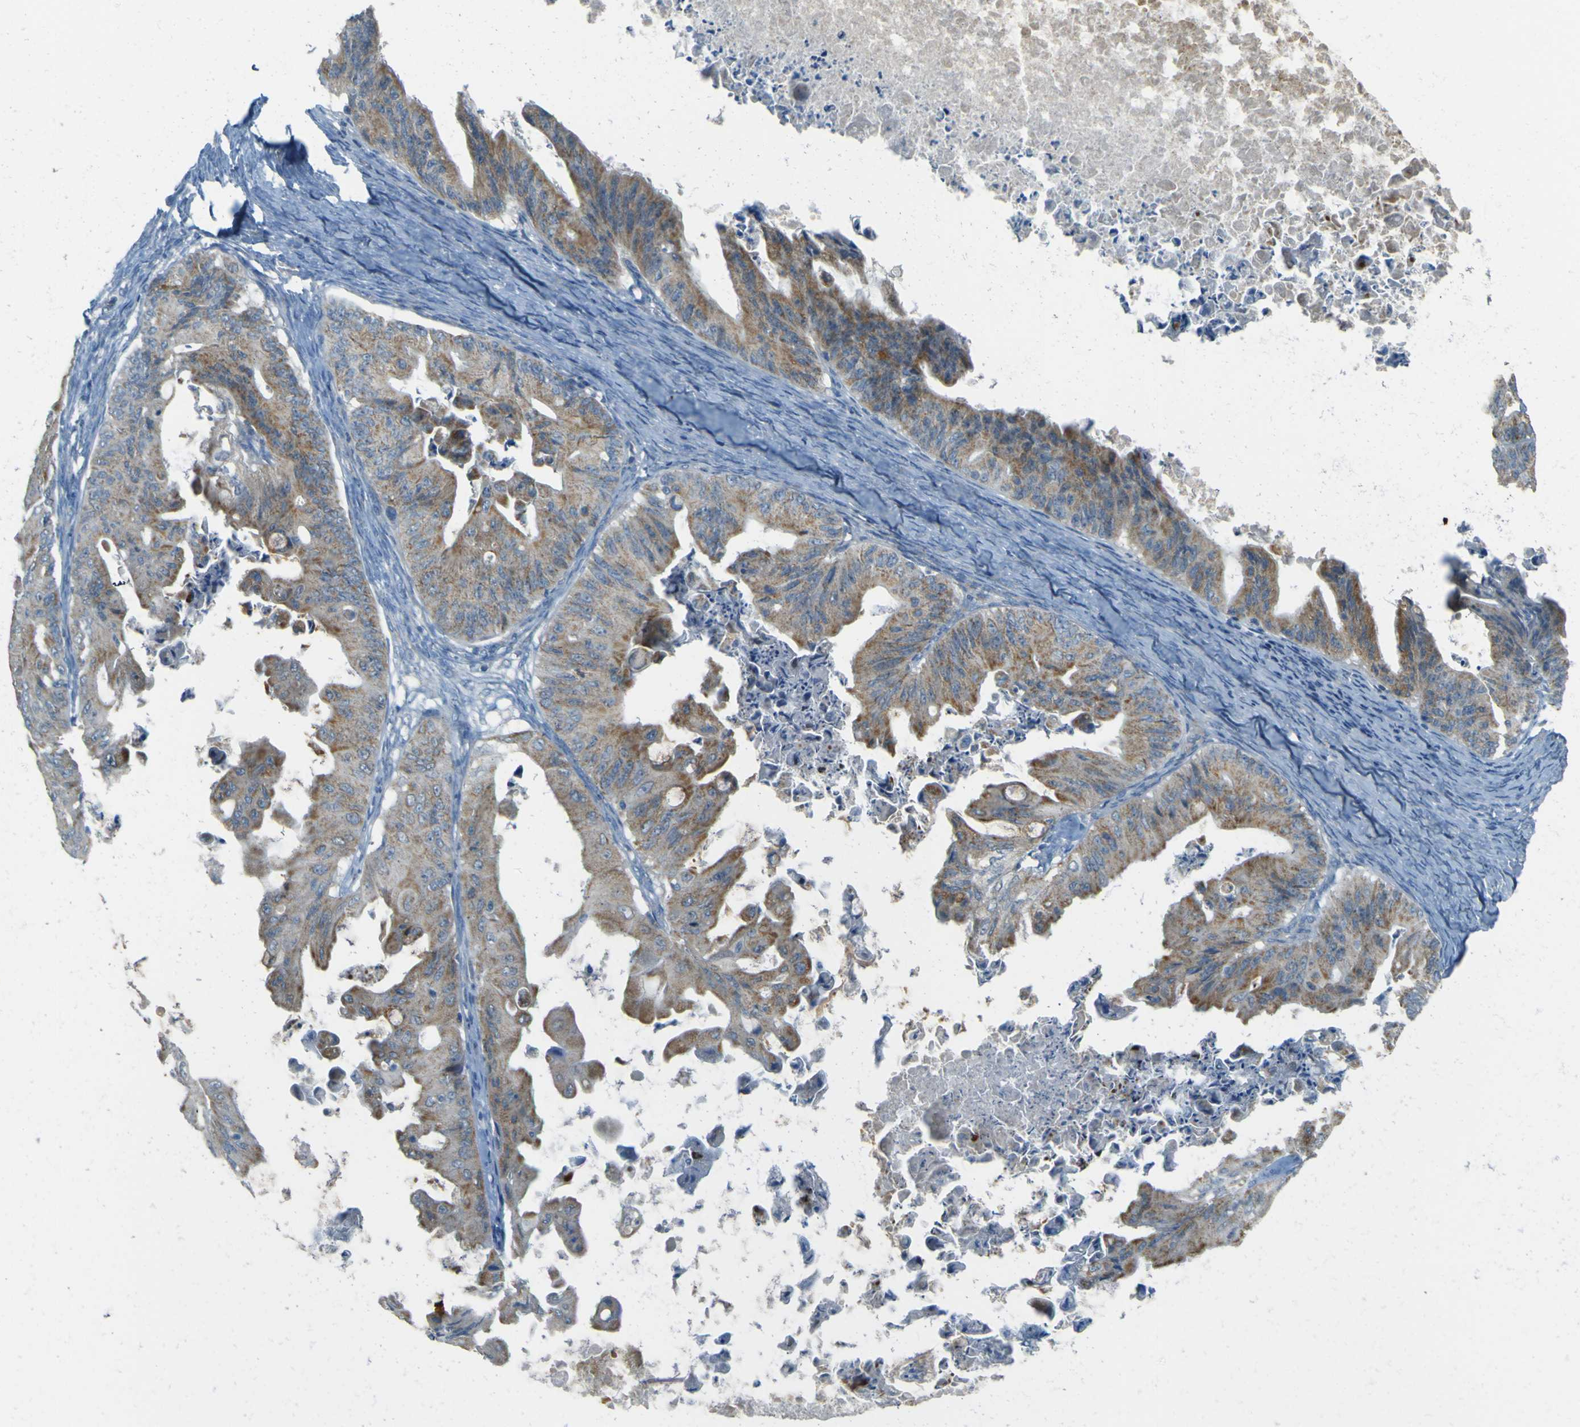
{"staining": {"intensity": "weak", "quantity": ">75%", "location": "cytoplasmic/membranous"}, "tissue": "ovarian cancer", "cell_type": "Tumor cells", "image_type": "cancer", "snomed": [{"axis": "morphology", "description": "Cystadenocarcinoma, mucinous, NOS"}, {"axis": "topography", "description": "Ovary"}], "caption": "Immunohistochemistry photomicrograph of neoplastic tissue: human ovarian cancer (mucinous cystadenocarcinoma) stained using immunohistochemistry (IHC) displays low levels of weak protein expression localized specifically in the cytoplasmic/membranous of tumor cells, appearing as a cytoplasmic/membranous brown color.", "gene": "FKTN", "patient": {"sex": "female", "age": 37}}